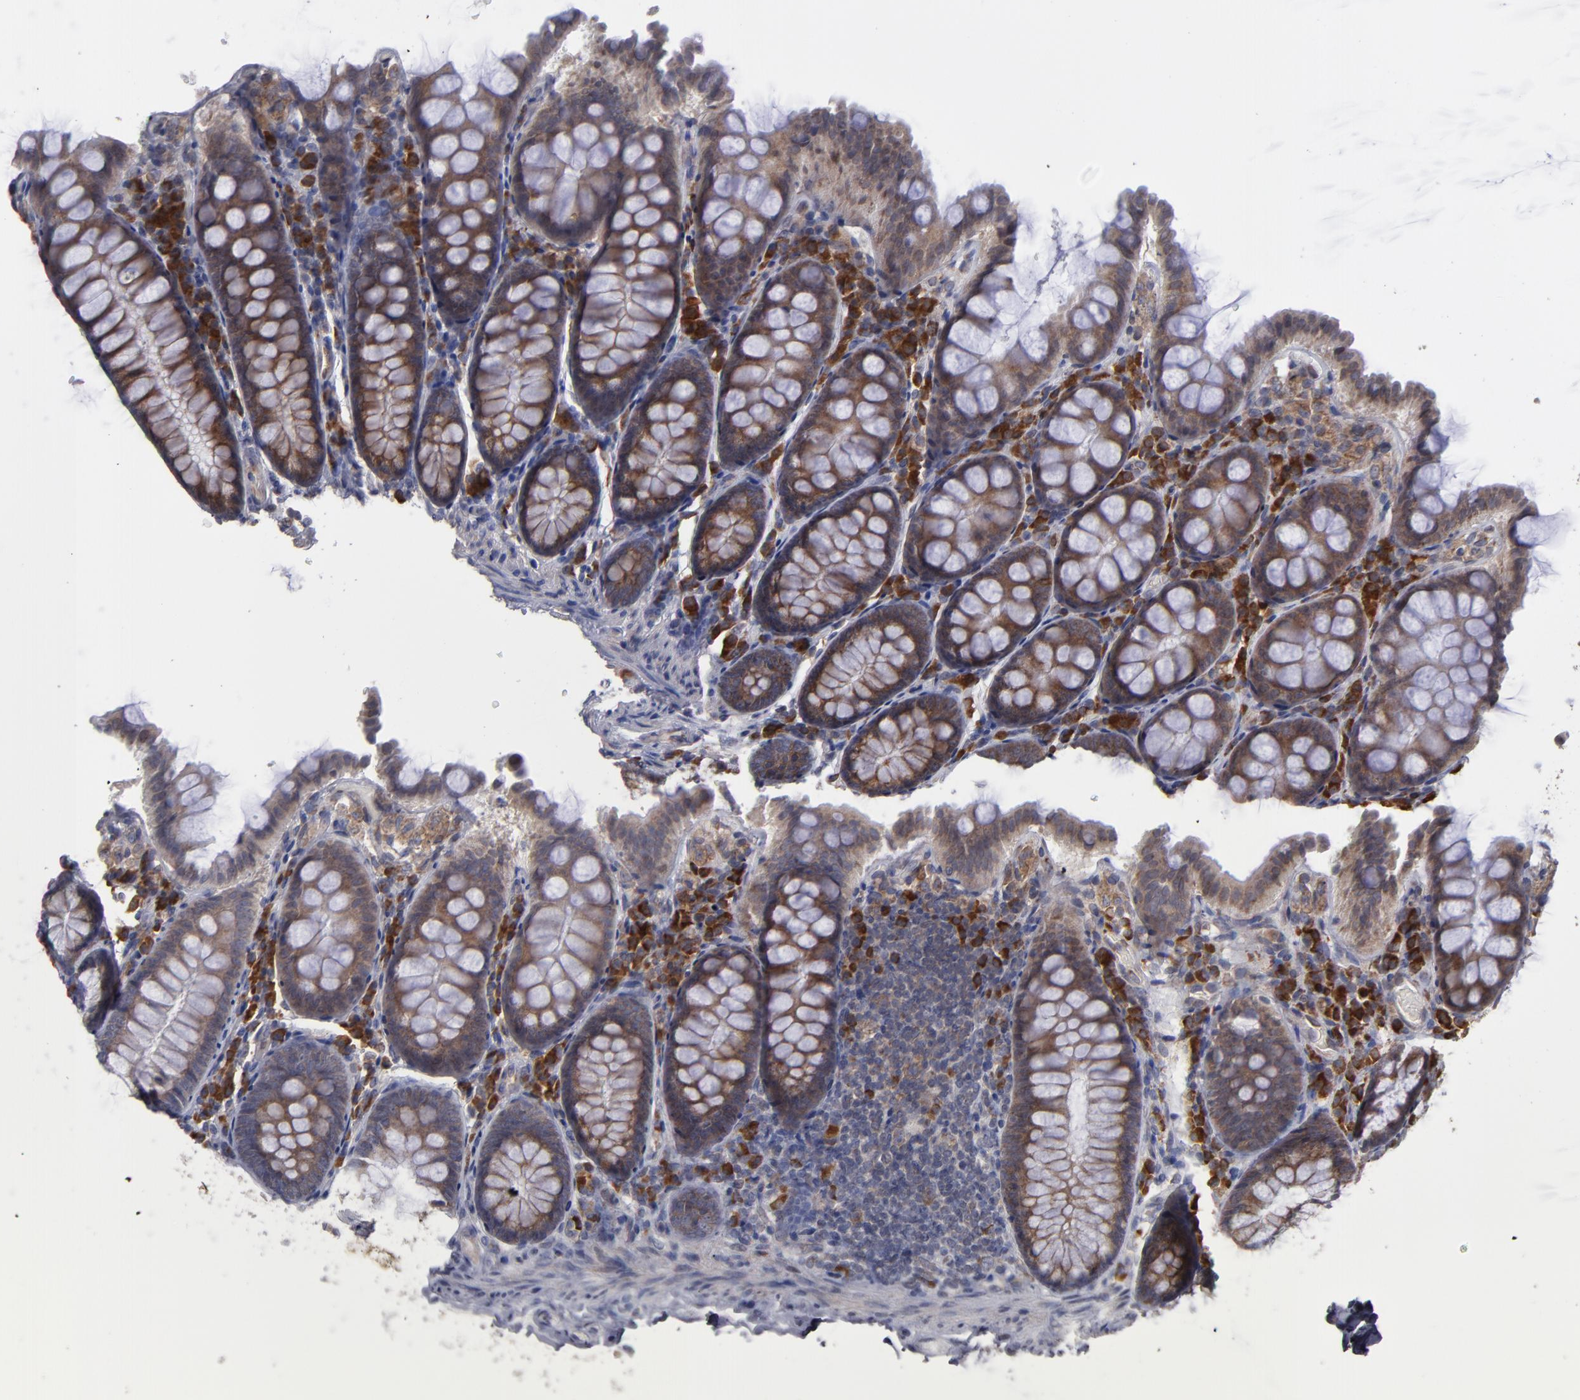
{"staining": {"intensity": "weak", "quantity": "<25%", "location": "cytoplasmic/membranous"}, "tissue": "colon", "cell_type": "Endothelial cells", "image_type": "normal", "snomed": [{"axis": "morphology", "description": "Normal tissue, NOS"}, {"axis": "topography", "description": "Colon"}], "caption": "Protein analysis of benign colon demonstrates no significant expression in endothelial cells.", "gene": "SND1", "patient": {"sex": "female", "age": 61}}